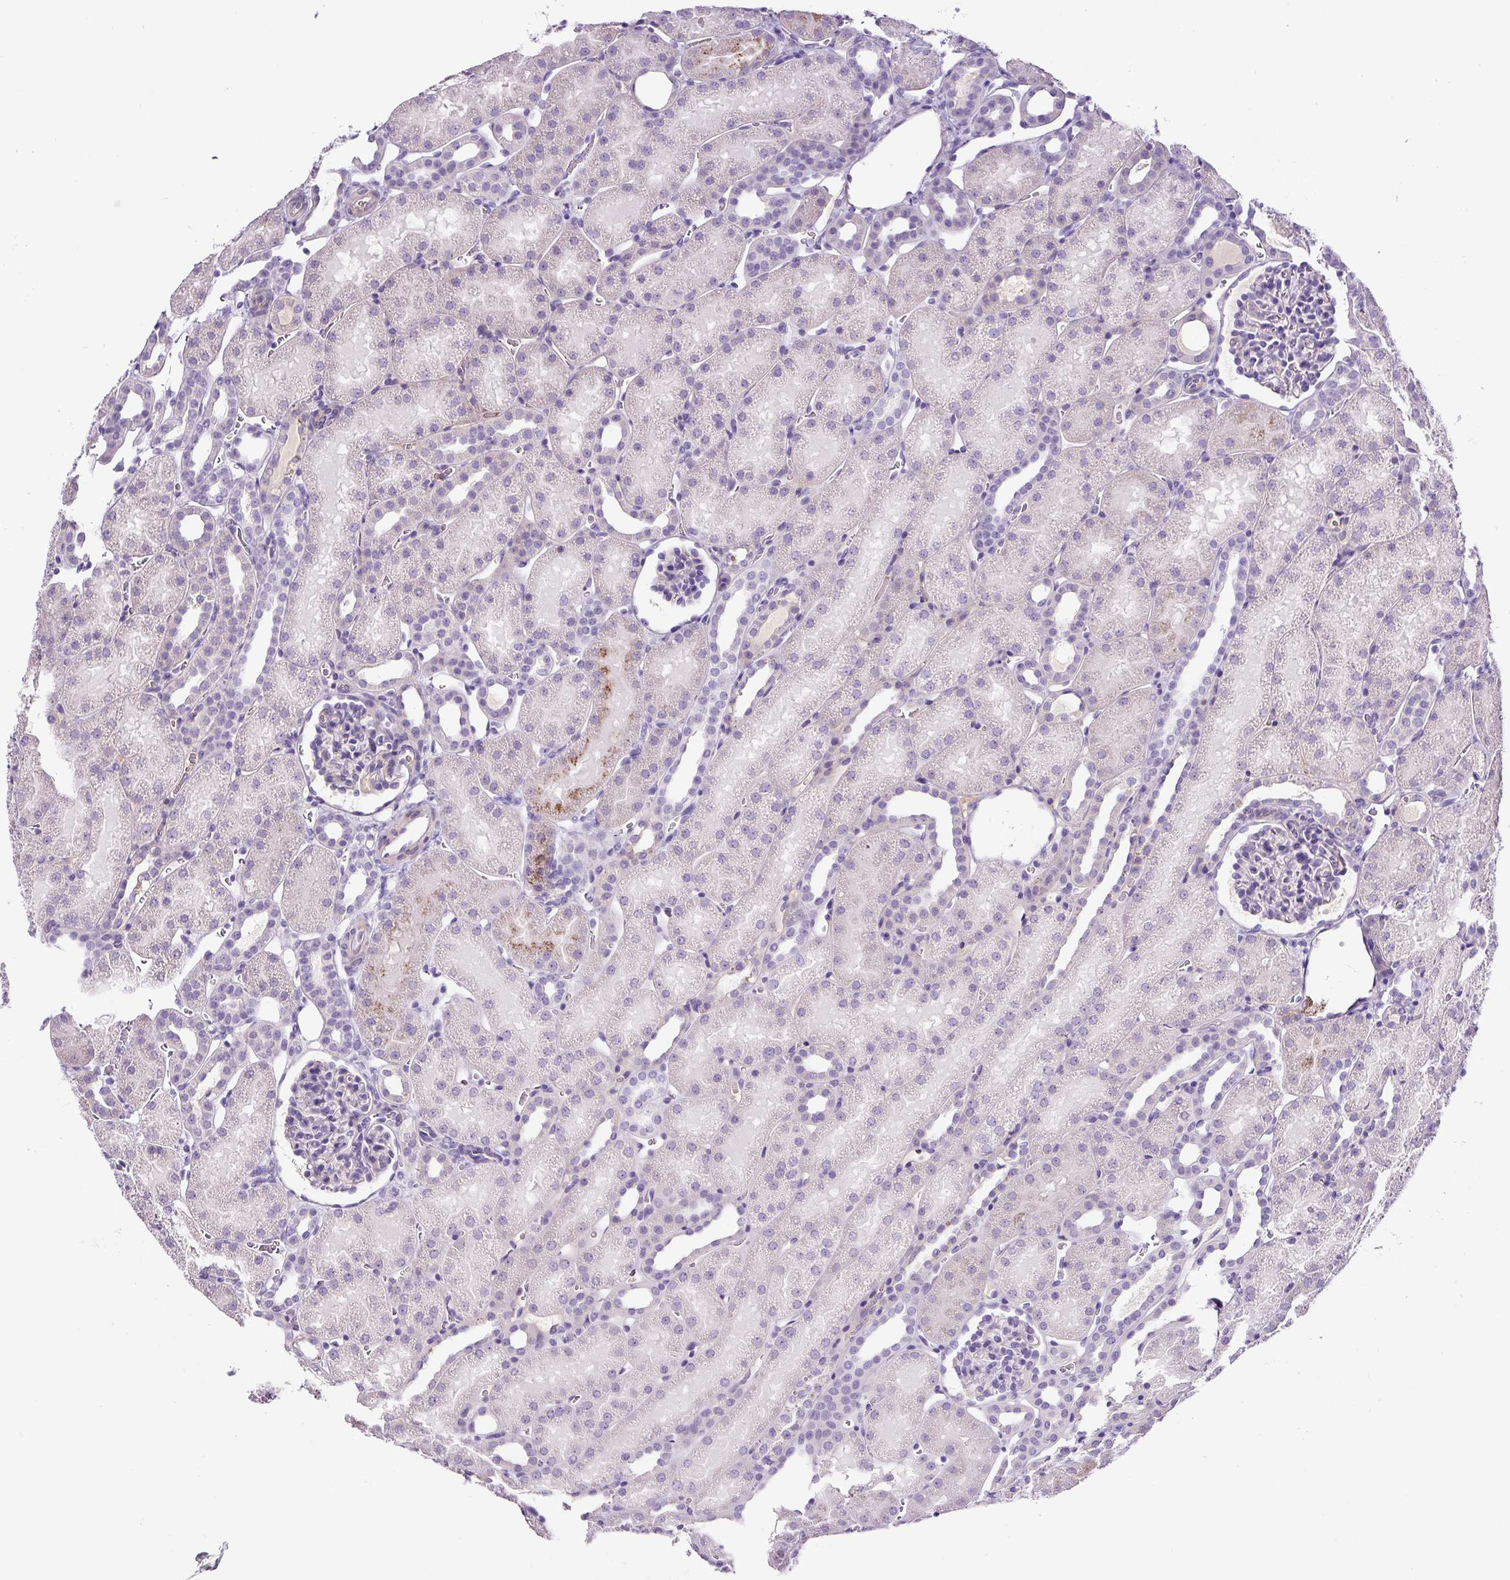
{"staining": {"intensity": "negative", "quantity": "none", "location": "none"}, "tissue": "kidney", "cell_type": "Cells in glomeruli", "image_type": "normal", "snomed": [{"axis": "morphology", "description": "Normal tissue, NOS"}, {"axis": "topography", "description": "Kidney"}], "caption": "This is a image of immunohistochemistry staining of normal kidney, which shows no positivity in cells in glomeruli.", "gene": "OR14A2", "patient": {"sex": "male", "age": 2}}